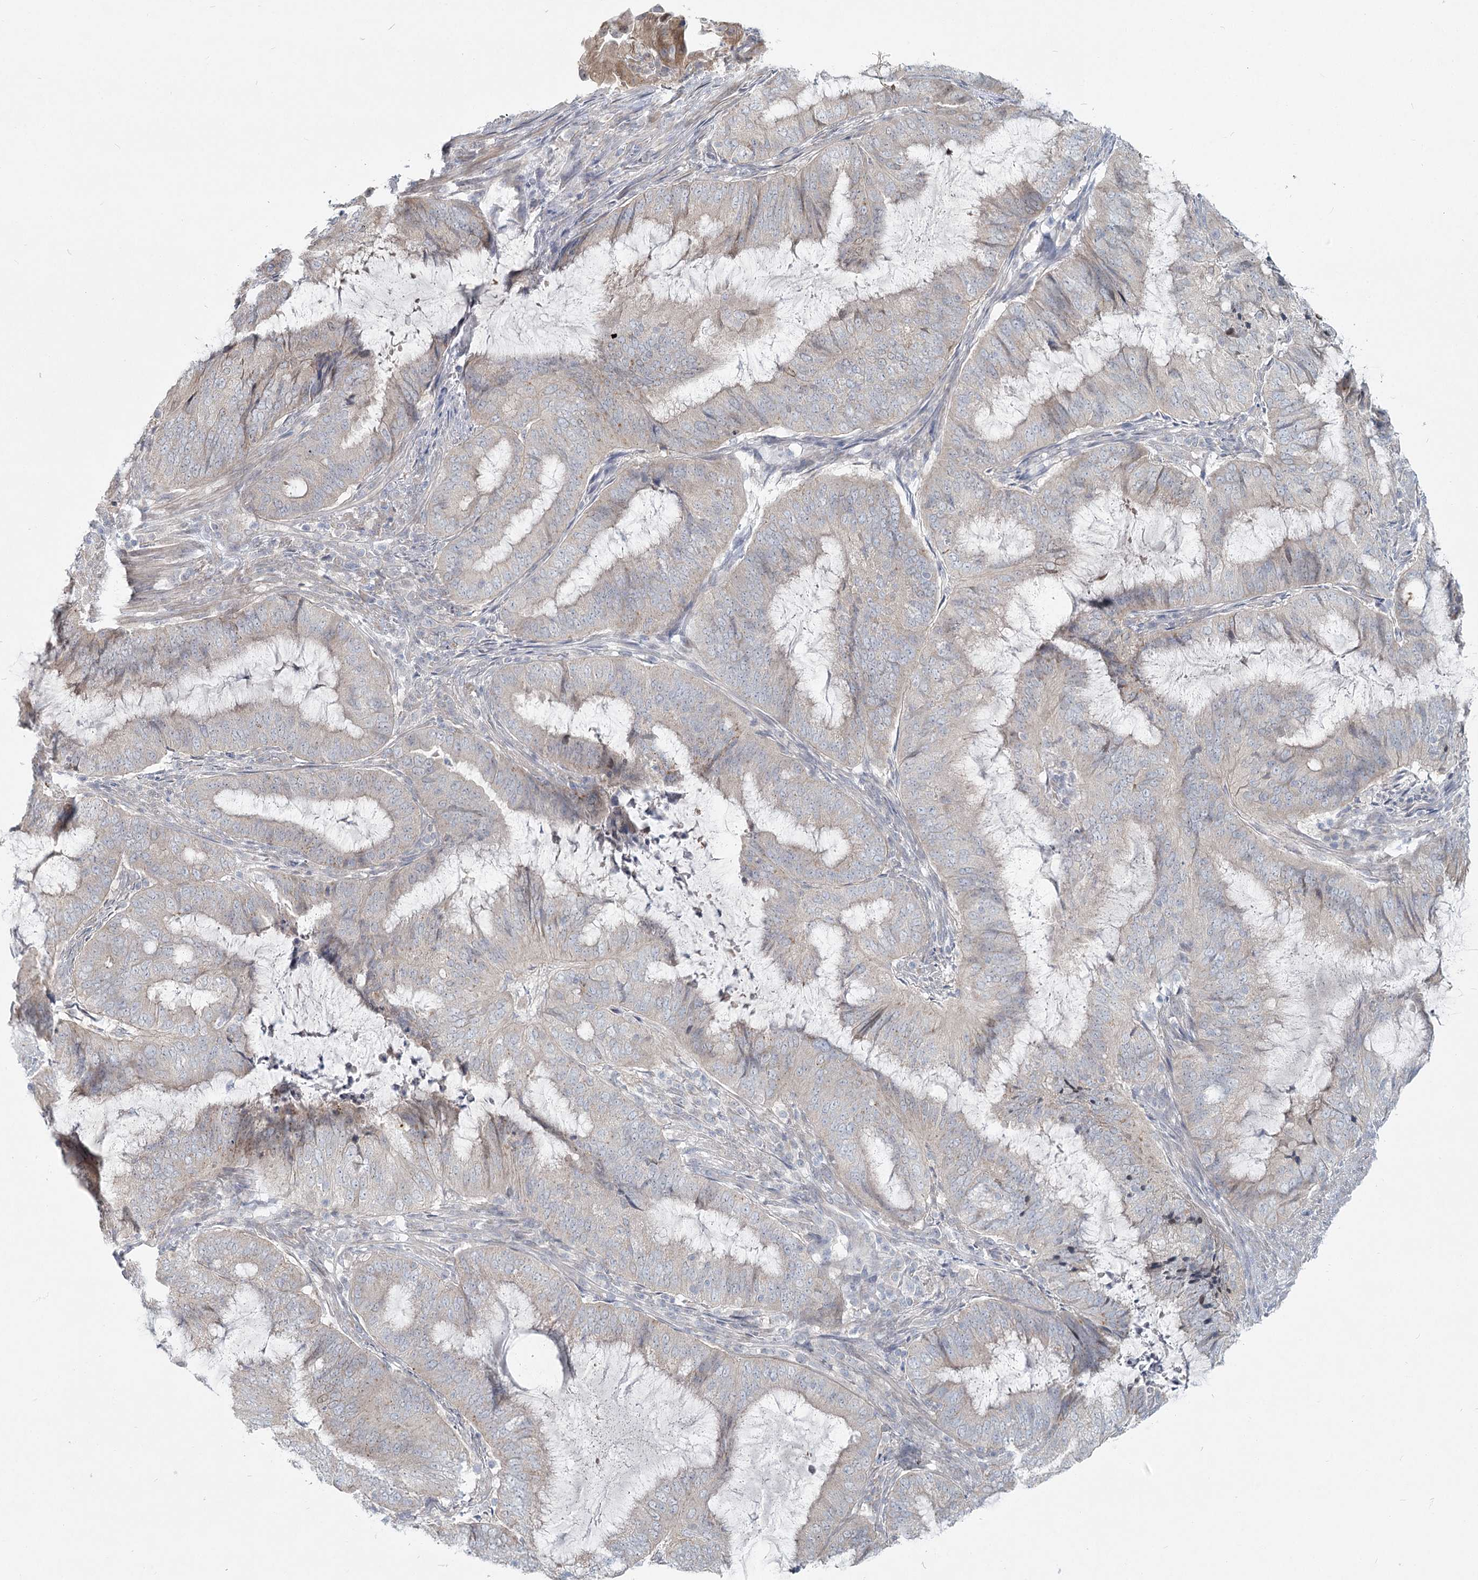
{"staining": {"intensity": "negative", "quantity": "none", "location": "none"}, "tissue": "endometrial cancer", "cell_type": "Tumor cells", "image_type": "cancer", "snomed": [{"axis": "morphology", "description": "Adenocarcinoma, NOS"}, {"axis": "topography", "description": "Endometrium"}], "caption": "The image shows no staining of tumor cells in endometrial cancer.", "gene": "SPINK13", "patient": {"sex": "female", "age": 51}}